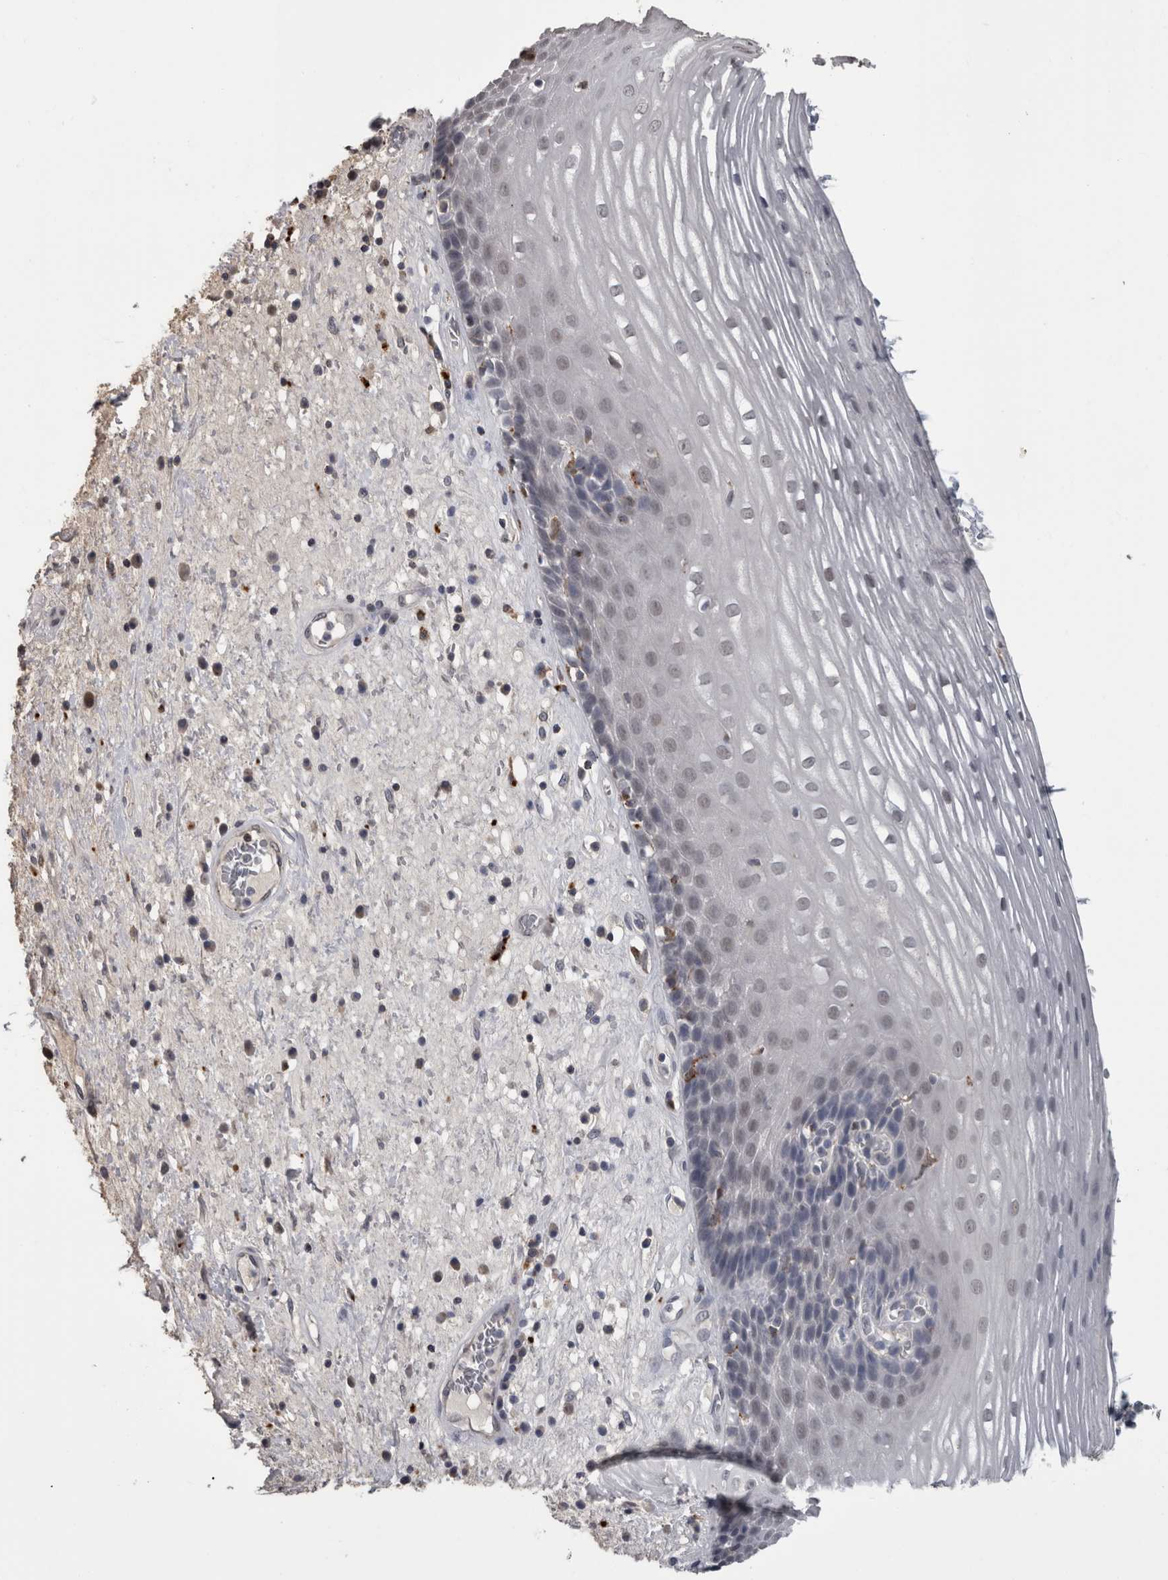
{"staining": {"intensity": "weak", "quantity": "<25%", "location": "nuclear"}, "tissue": "esophagus", "cell_type": "Squamous epithelial cells", "image_type": "normal", "snomed": [{"axis": "morphology", "description": "Normal tissue, NOS"}, {"axis": "morphology", "description": "Adenocarcinoma, NOS"}, {"axis": "topography", "description": "Esophagus"}], "caption": "Immunohistochemistry histopathology image of benign esophagus stained for a protein (brown), which displays no positivity in squamous epithelial cells.", "gene": "NAAA", "patient": {"sex": "male", "age": 62}}